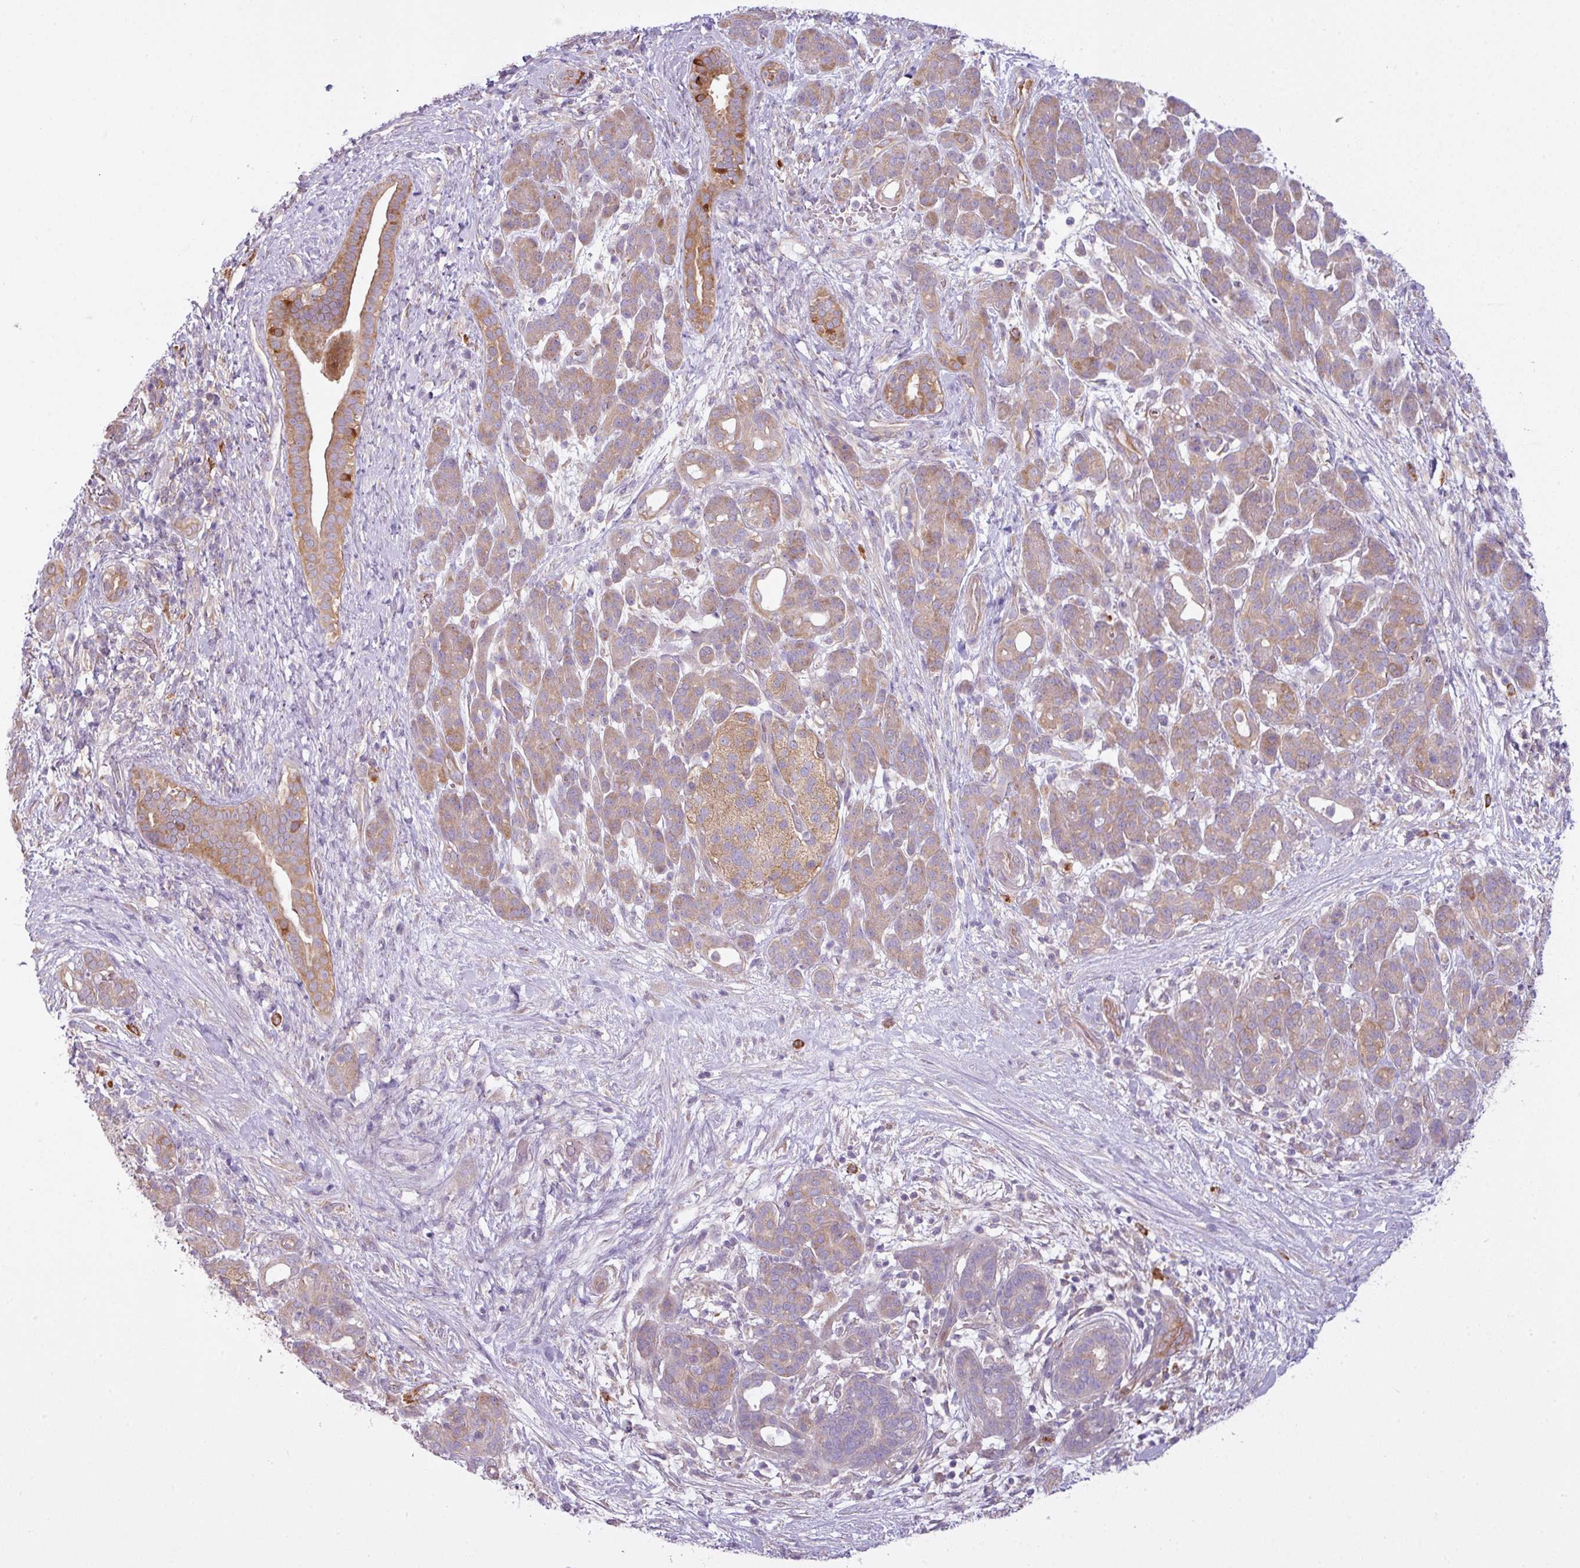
{"staining": {"intensity": "moderate", "quantity": ">75%", "location": "cytoplasmic/membranous"}, "tissue": "pancreatic cancer", "cell_type": "Tumor cells", "image_type": "cancer", "snomed": [{"axis": "morphology", "description": "Adenocarcinoma, NOS"}, {"axis": "topography", "description": "Pancreas"}], "caption": "Tumor cells reveal moderate cytoplasmic/membranous staining in about >75% of cells in pancreatic cancer (adenocarcinoma). Nuclei are stained in blue.", "gene": "CAMK2B", "patient": {"sex": "male", "age": 44}}